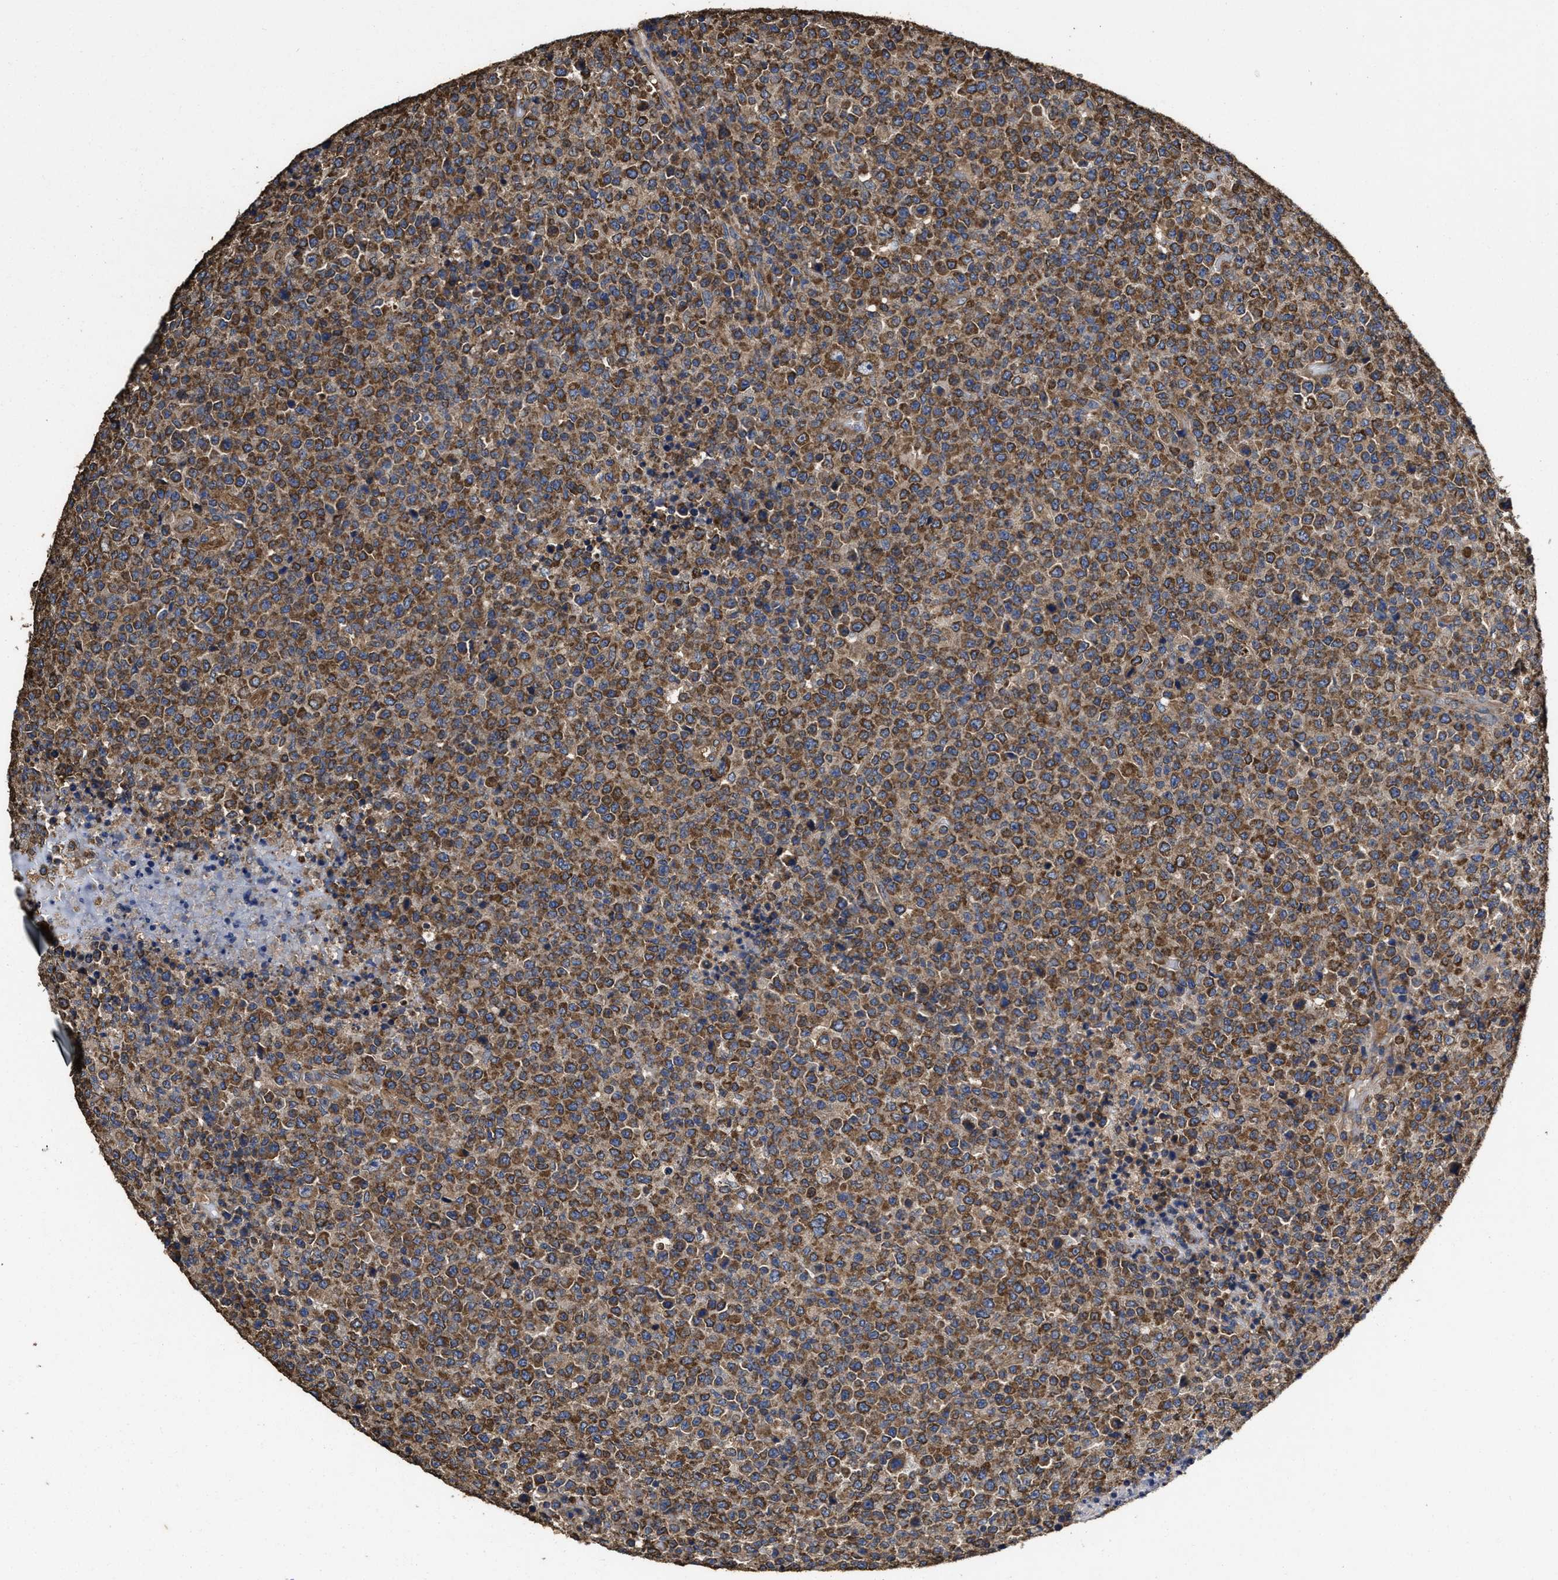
{"staining": {"intensity": "moderate", "quantity": ">75%", "location": "cytoplasmic/membranous"}, "tissue": "lymphoma", "cell_type": "Tumor cells", "image_type": "cancer", "snomed": [{"axis": "morphology", "description": "Malignant lymphoma, non-Hodgkin's type, High grade"}, {"axis": "topography", "description": "Lymph node"}], "caption": "Malignant lymphoma, non-Hodgkin's type (high-grade) stained for a protein (brown) reveals moderate cytoplasmic/membranous positive positivity in approximately >75% of tumor cells.", "gene": "SFXN4", "patient": {"sex": "male", "age": 13}}